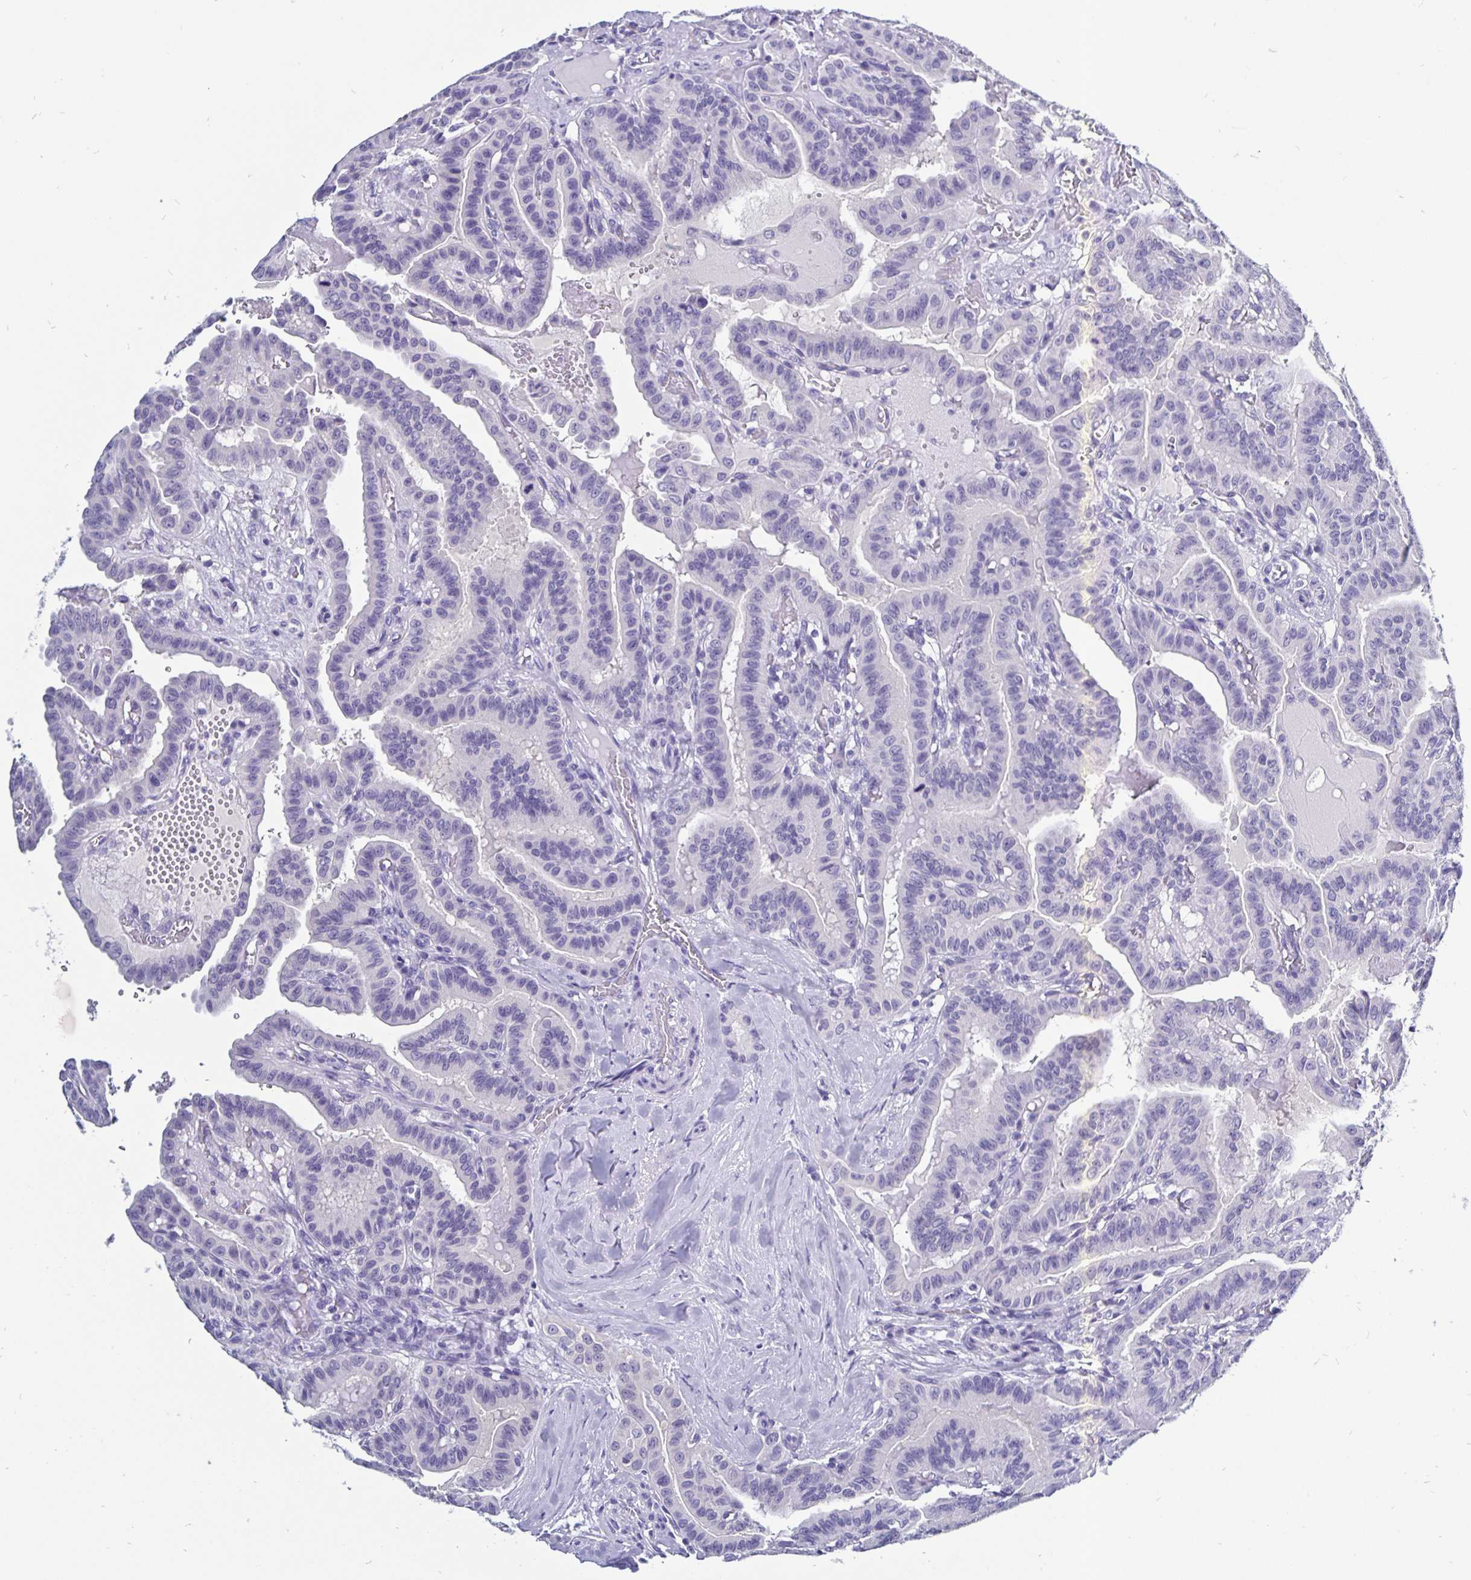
{"staining": {"intensity": "negative", "quantity": "none", "location": "none"}, "tissue": "thyroid cancer", "cell_type": "Tumor cells", "image_type": "cancer", "snomed": [{"axis": "morphology", "description": "Papillary adenocarcinoma, NOS"}, {"axis": "topography", "description": "Thyroid gland"}], "caption": "Human thyroid cancer (papillary adenocarcinoma) stained for a protein using IHC exhibits no expression in tumor cells.", "gene": "ODF3B", "patient": {"sex": "male", "age": 87}}